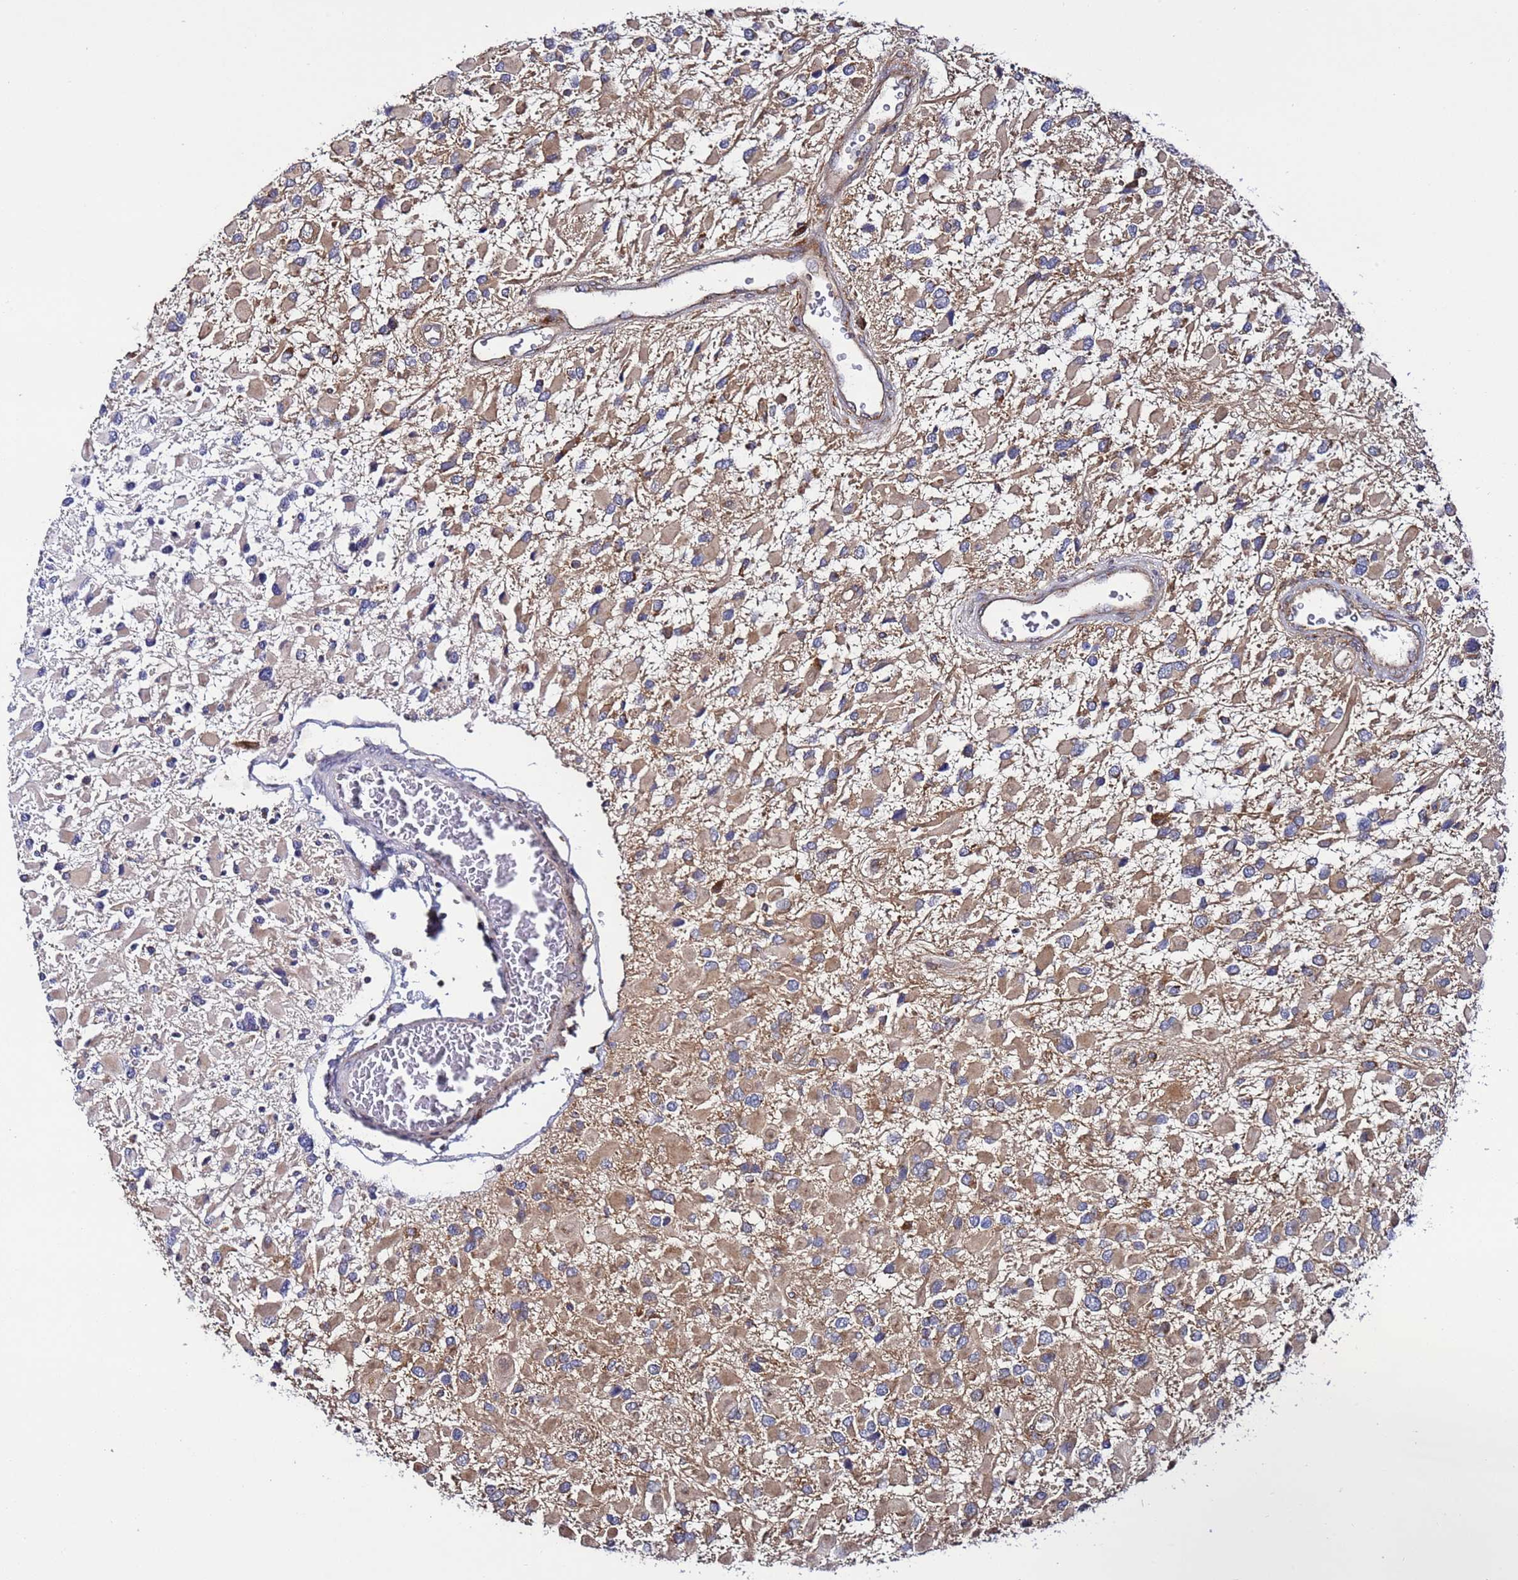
{"staining": {"intensity": "weak", "quantity": ">75%", "location": "cytoplasmic/membranous"}, "tissue": "glioma", "cell_type": "Tumor cells", "image_type": "cancer", "snomed": [{"axis": "morphology", "description": "Glioma, malignant, High grade"}, {"axis": "topography", "description": "Brain"}], "caption": "The image shows a brown stain indicating the presence of a protein in the cytoplasmic/membranous of tumor cells in glioma.", "gene": "TMEM176B", "patient": {"sex": "male", "age": 53}}